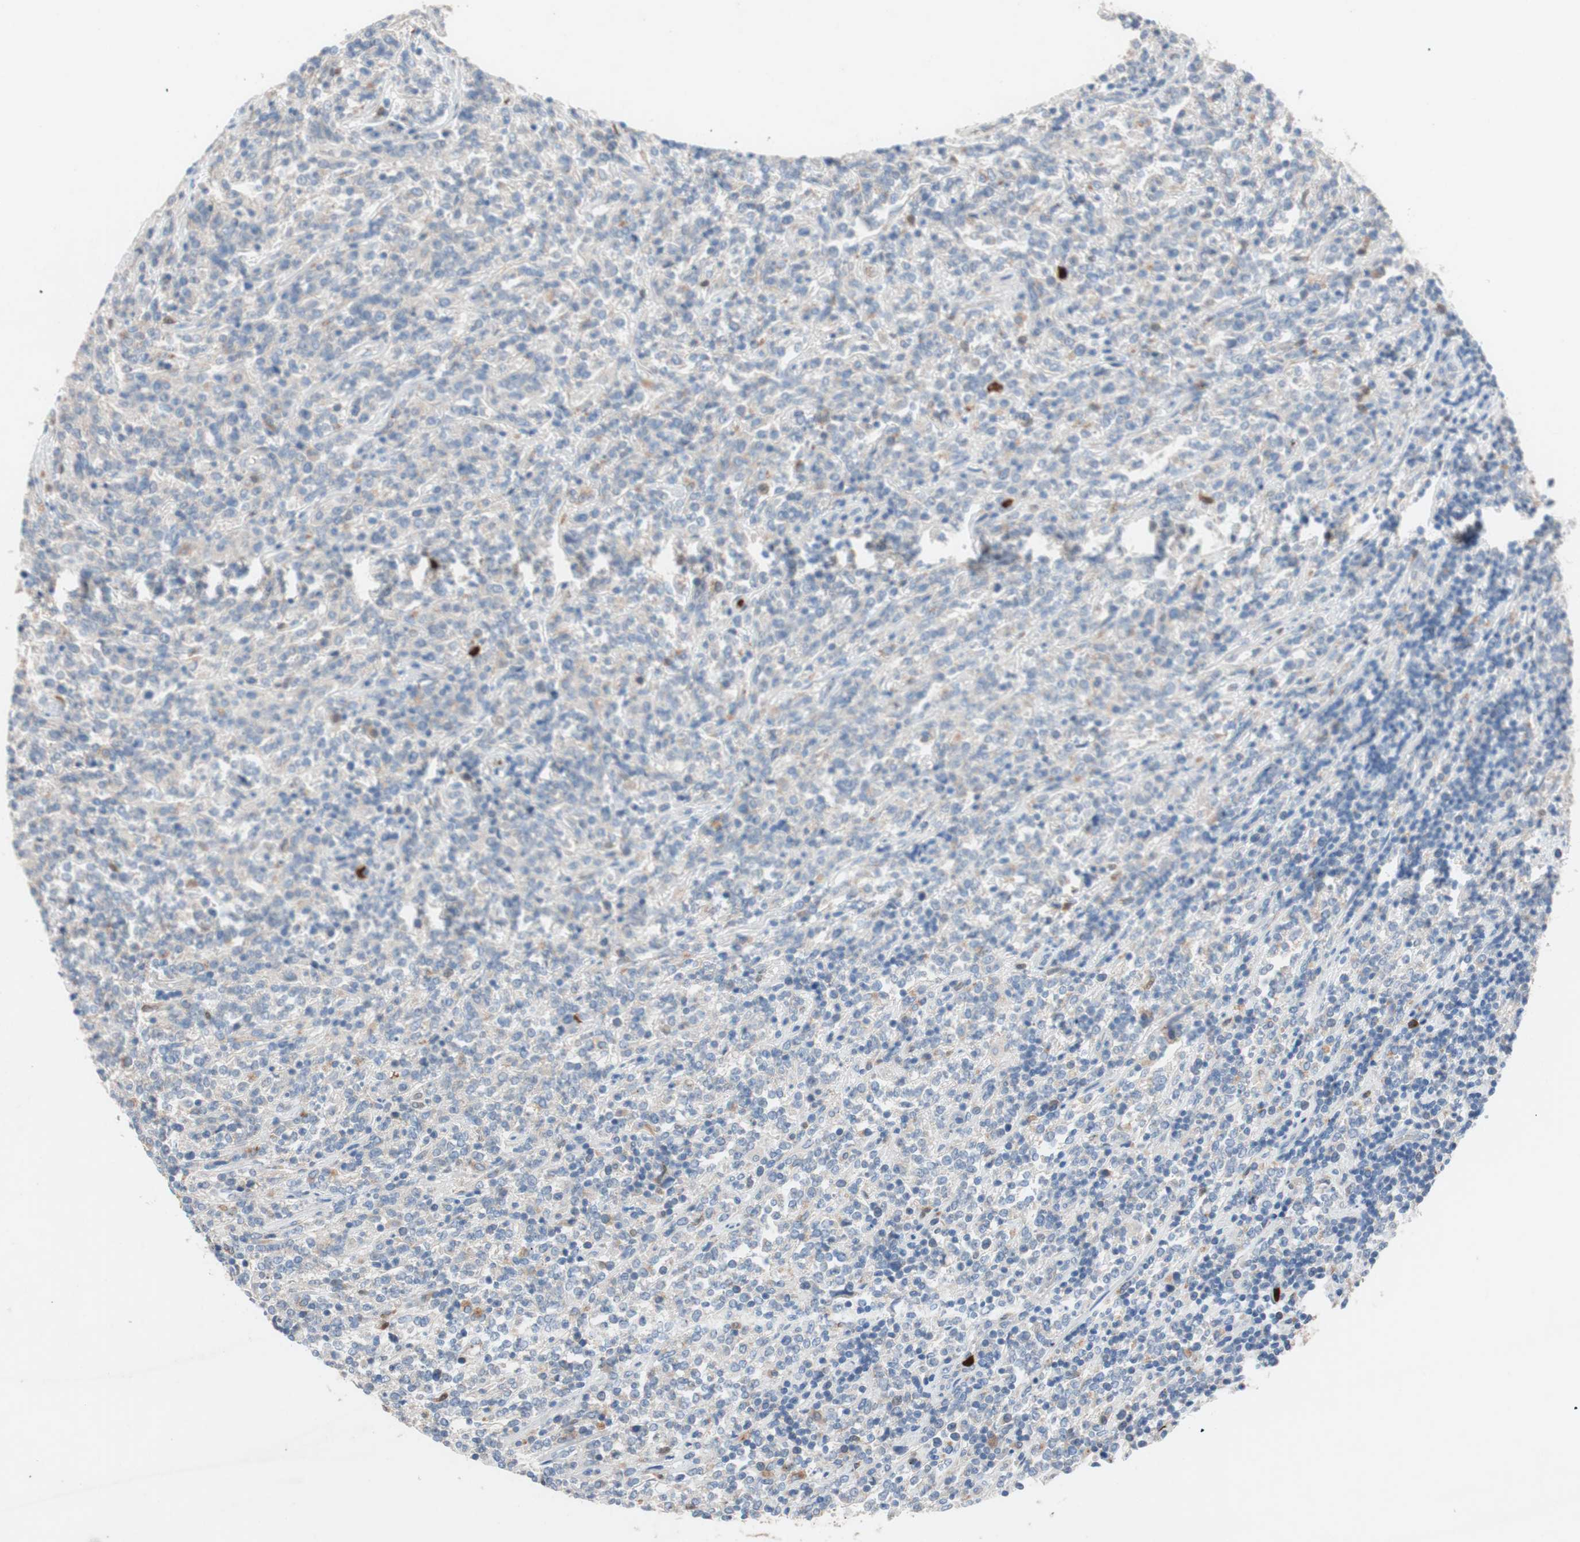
{"staining": {"intensity": "negative", "quantity": "none", "location": "none"}, "tissue": "lymphoma", "cell_type": "Tumor cells", "image_type": "cancer", "snomed": [{"axis": "morphology", "description": "Malignant lymphoma, non-Hodgkin's type, High grade"}, {"axis": "topography", "description": "Soft tissue"}], "caption": "The immunohistochemistry (IHC) image has no significant positivity in tumor cells of high-grade malignant lymphoma, non-Hodgkin's type tissue.", "gene": "CLEC4D", "patient": {"sex": "male", "age": 18}}